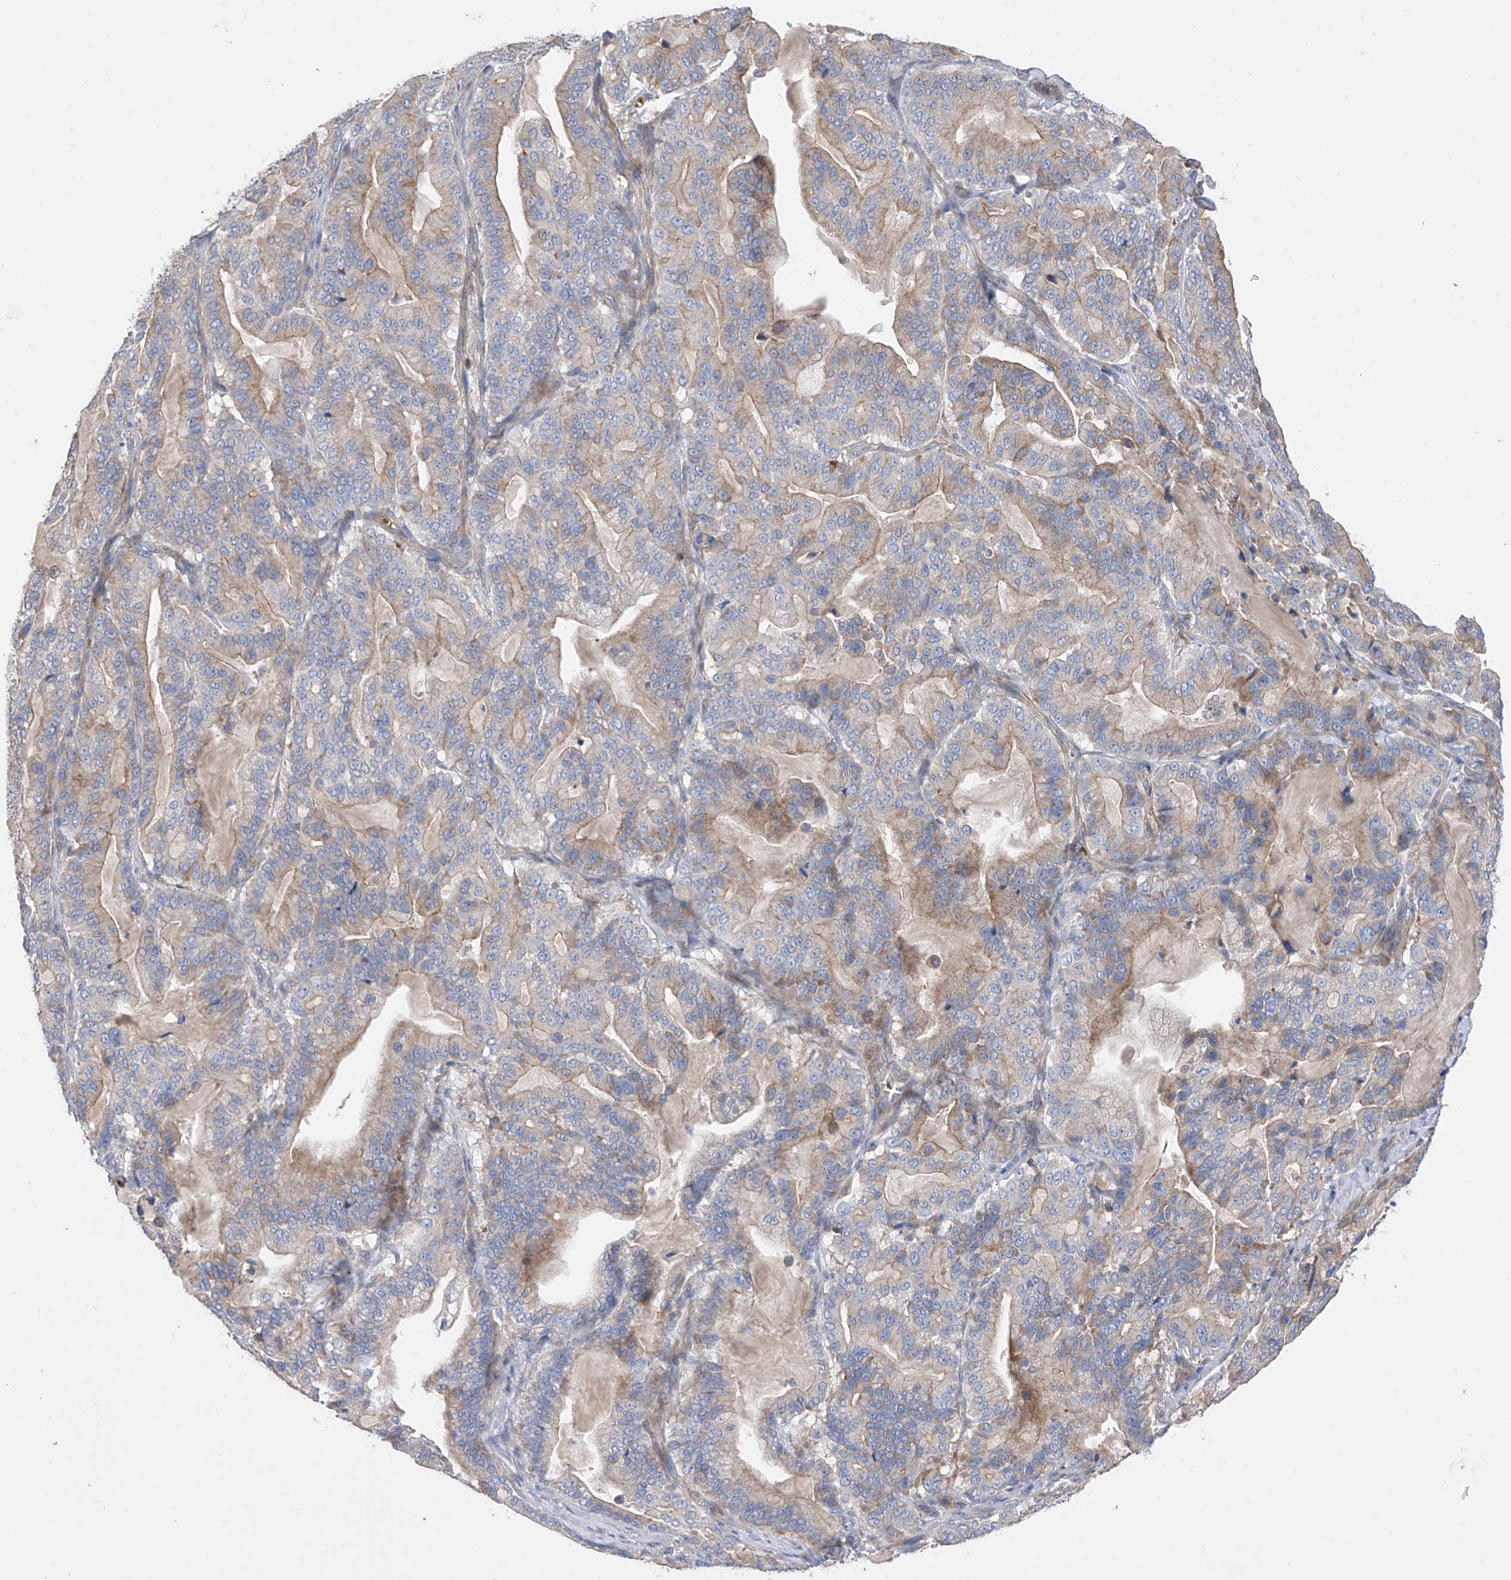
{"staining": {"intensity": "moderate", "quantity": "25%-75%", "location": "cytoplasmic/membranous"}, "tissue": "pancreatic cancer", "cell_type": "Tumor cells", "image_type": "cancer", "snomed": [{"axis": "morphology", "description": "Adenocarcinoma, NOS"}, {"axis": "topography", "description": "Pancreas"}], "caption": "Protein expression analysis of pancreatic cancer (adenocarcinoma) displays moderate cytoplasmic/membranous expression in about 25%-75% of tumor cells.", "gene": "NFATC4", "patient": {"sex": "male", "age": 63}}